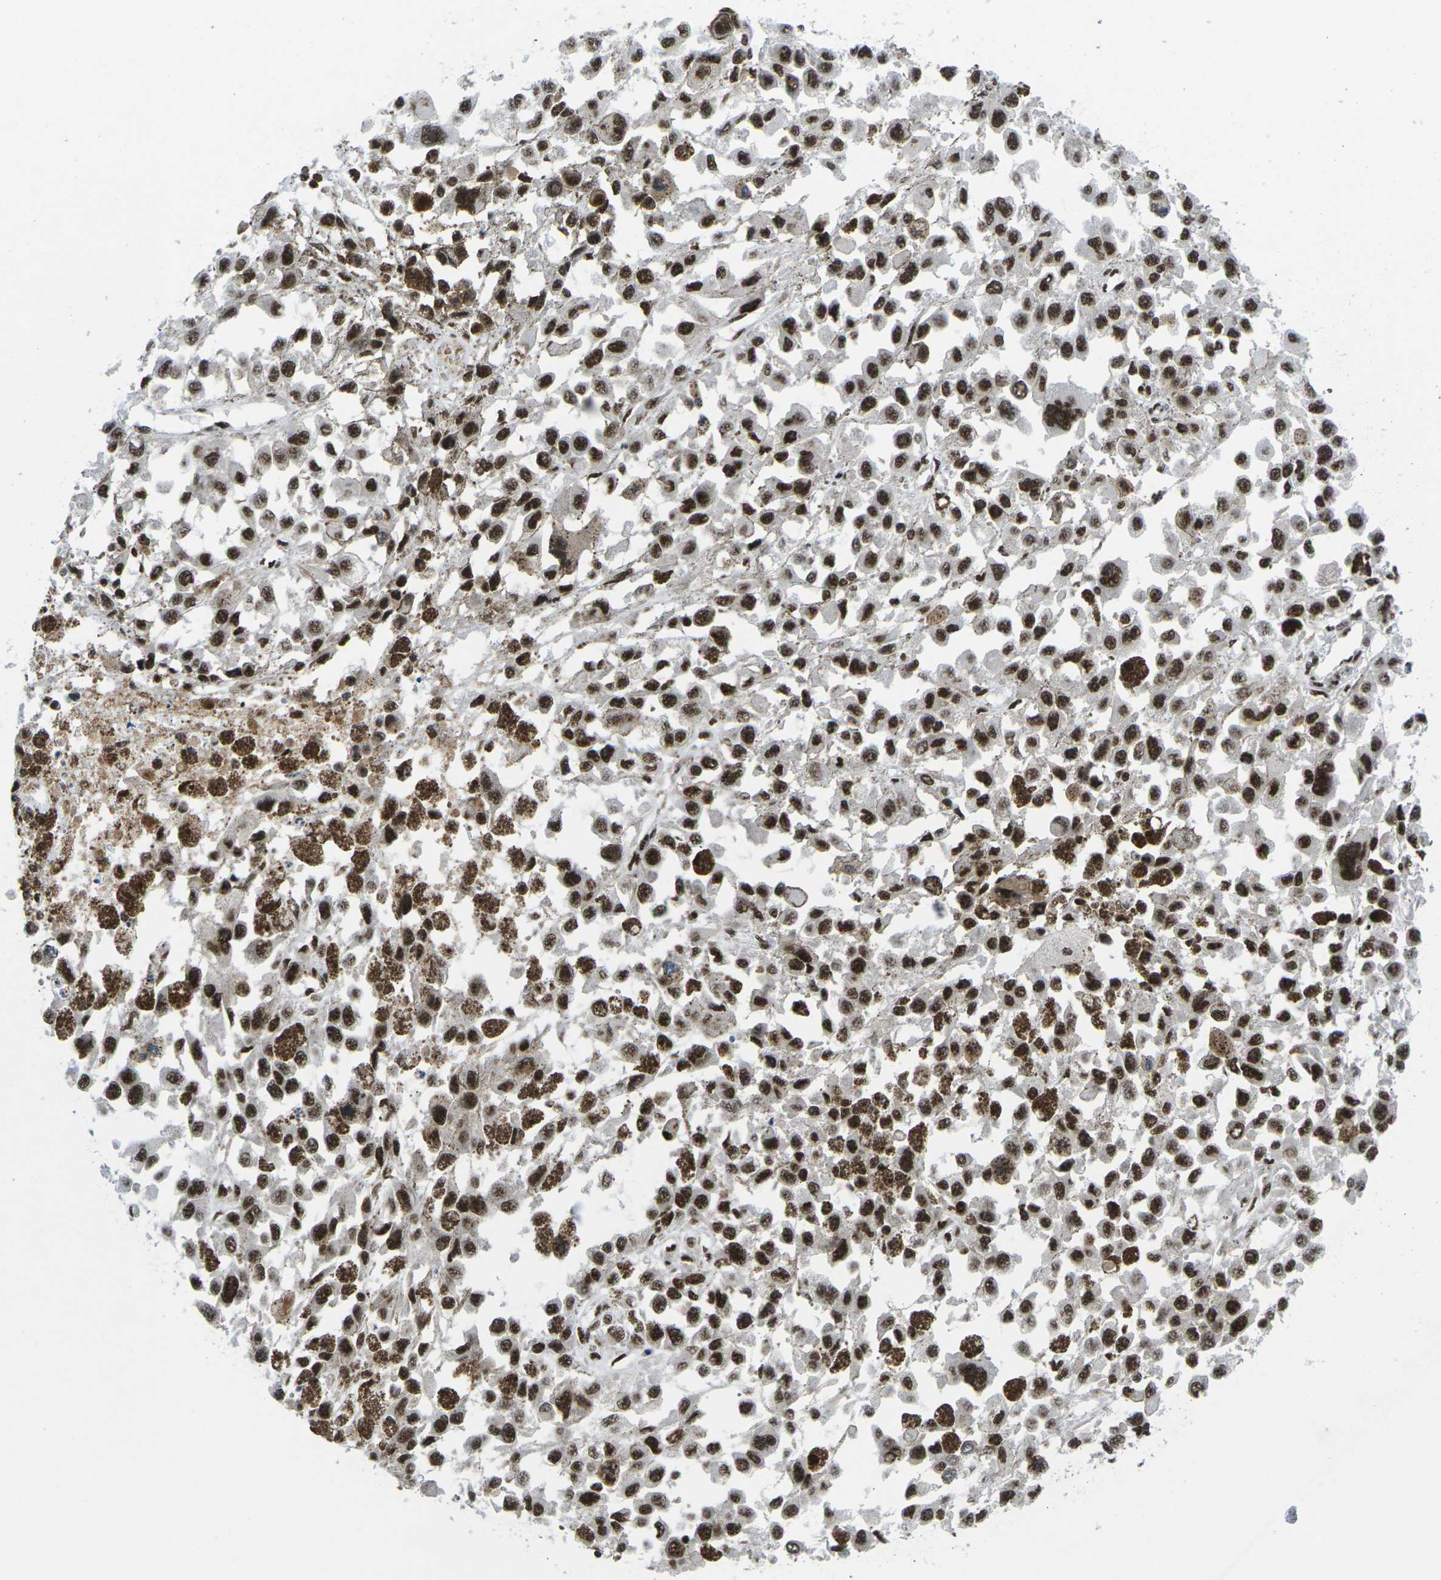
{"staining": {"intensity": "strong", "quantity": ">75%", "location": "nuclear"}, "tissue": "melanoma", "cell_type": "Tumor cells", "image_type": "cancer", "snomed": [{"axis": "morphology", "description": "Malignant melanoma, Metastatic site"}, {"axis": "topography", "description": "Lymph node"}], "caption": "Malignant melanoma (metastatic site) stained with DAB immunohistochemistry reveals high levels of strong nuclear positivity in about >75% of tumor cells.", "gene": "MAGOH", "patient": {"sex": "male", "age": 59}}